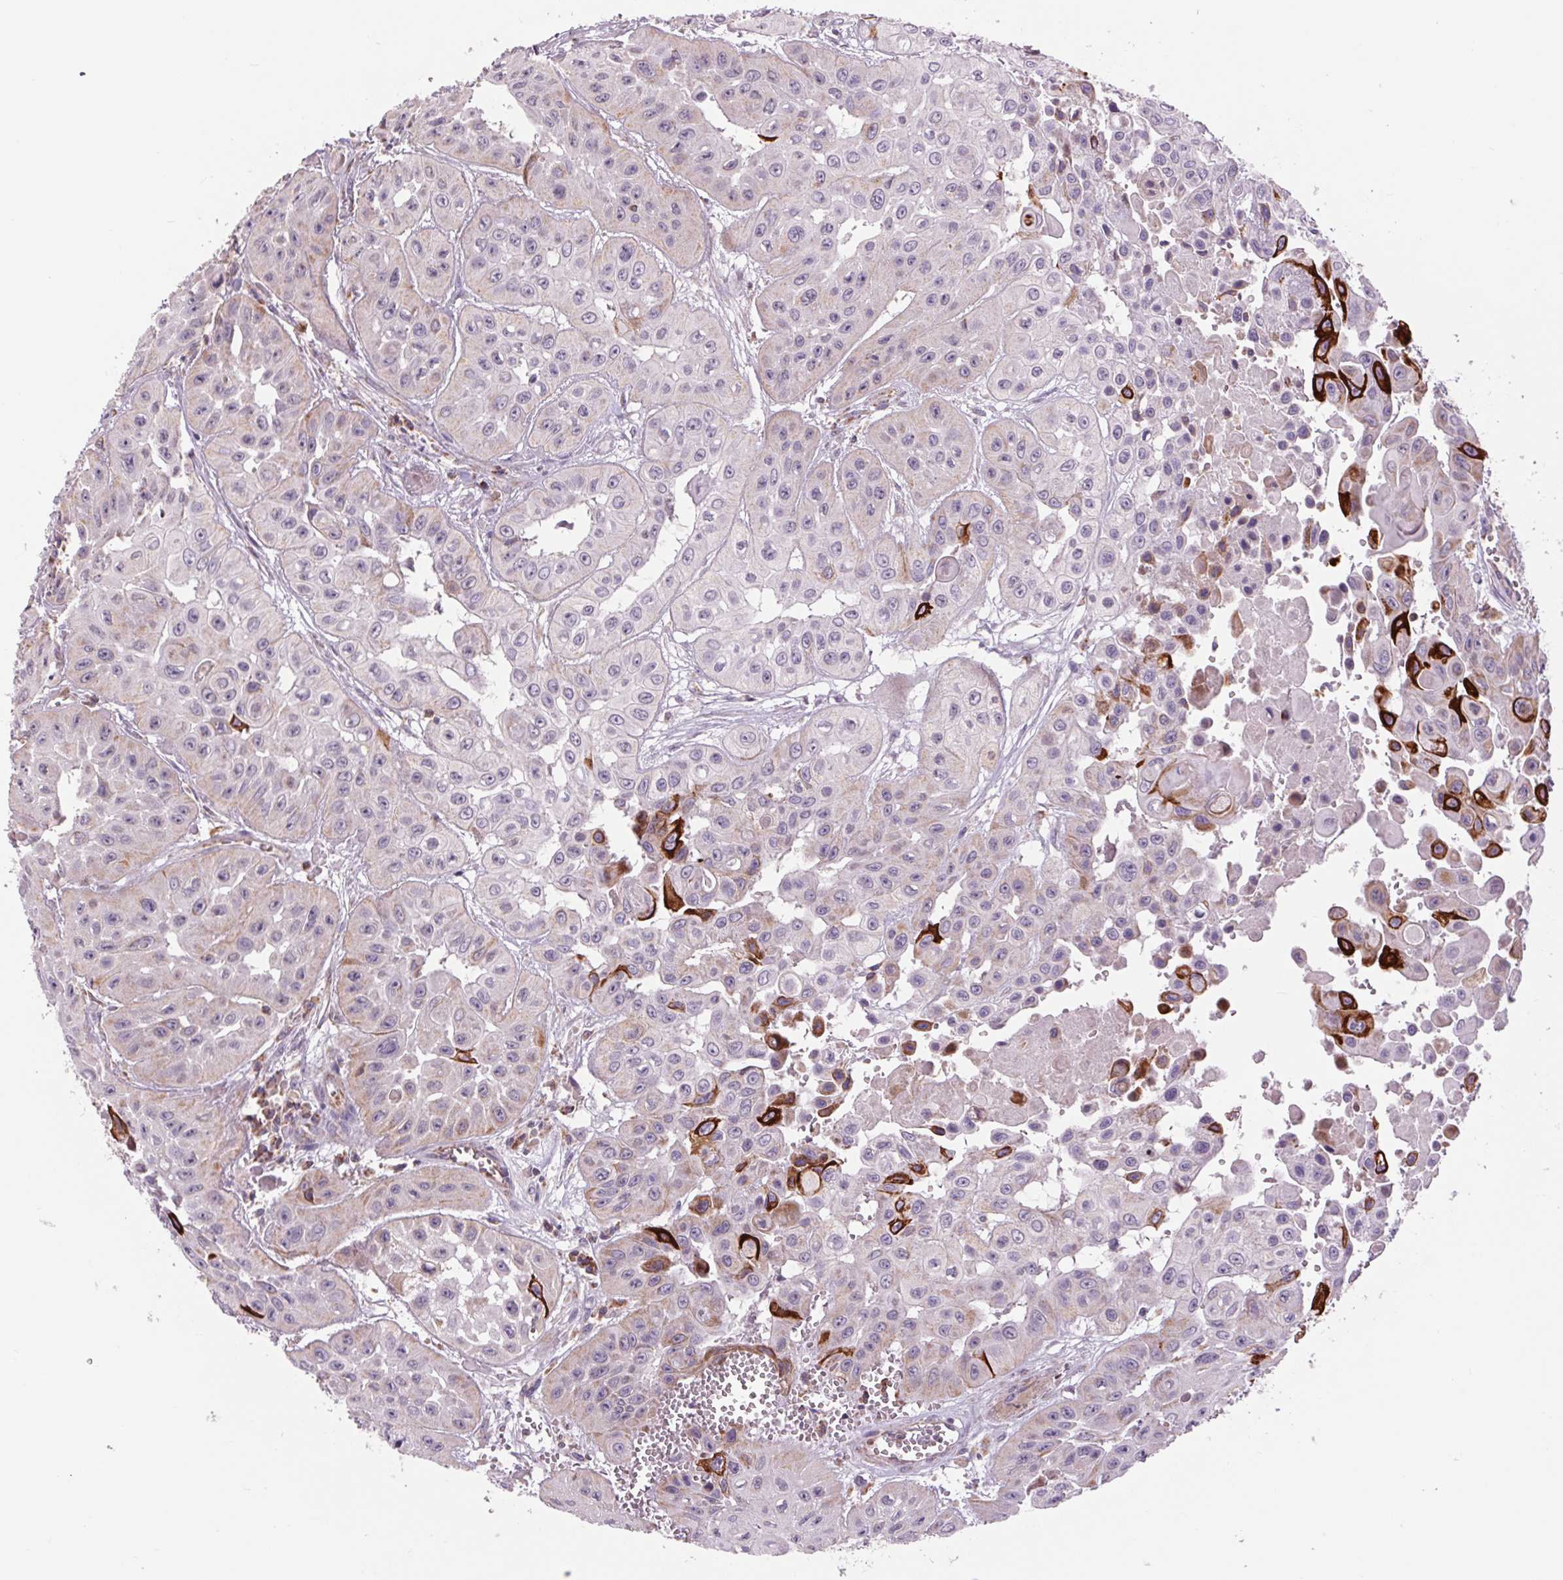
{"staining": {"intensity": "strong", "quantity": "<25%", "location": "cytoplasmic/membranous"}, "tissue": "head and neck cancer", "cell_type": "Tumor cells", "image_type": "cancer", "snomed": [{"axis": "morphology", "description": "Adenocarcinoma, NOS"}, {"axis": "topography", "description": "Head-Neck"}], "caption": "Protein analysis of adenocarcinoma (head and neck) tissue demonstrates strong cytoplasmic/membranous expression in about <25% of tumor cells.", "gene": "COX6A1", "patient": {"sex": "male", "age": 73}}